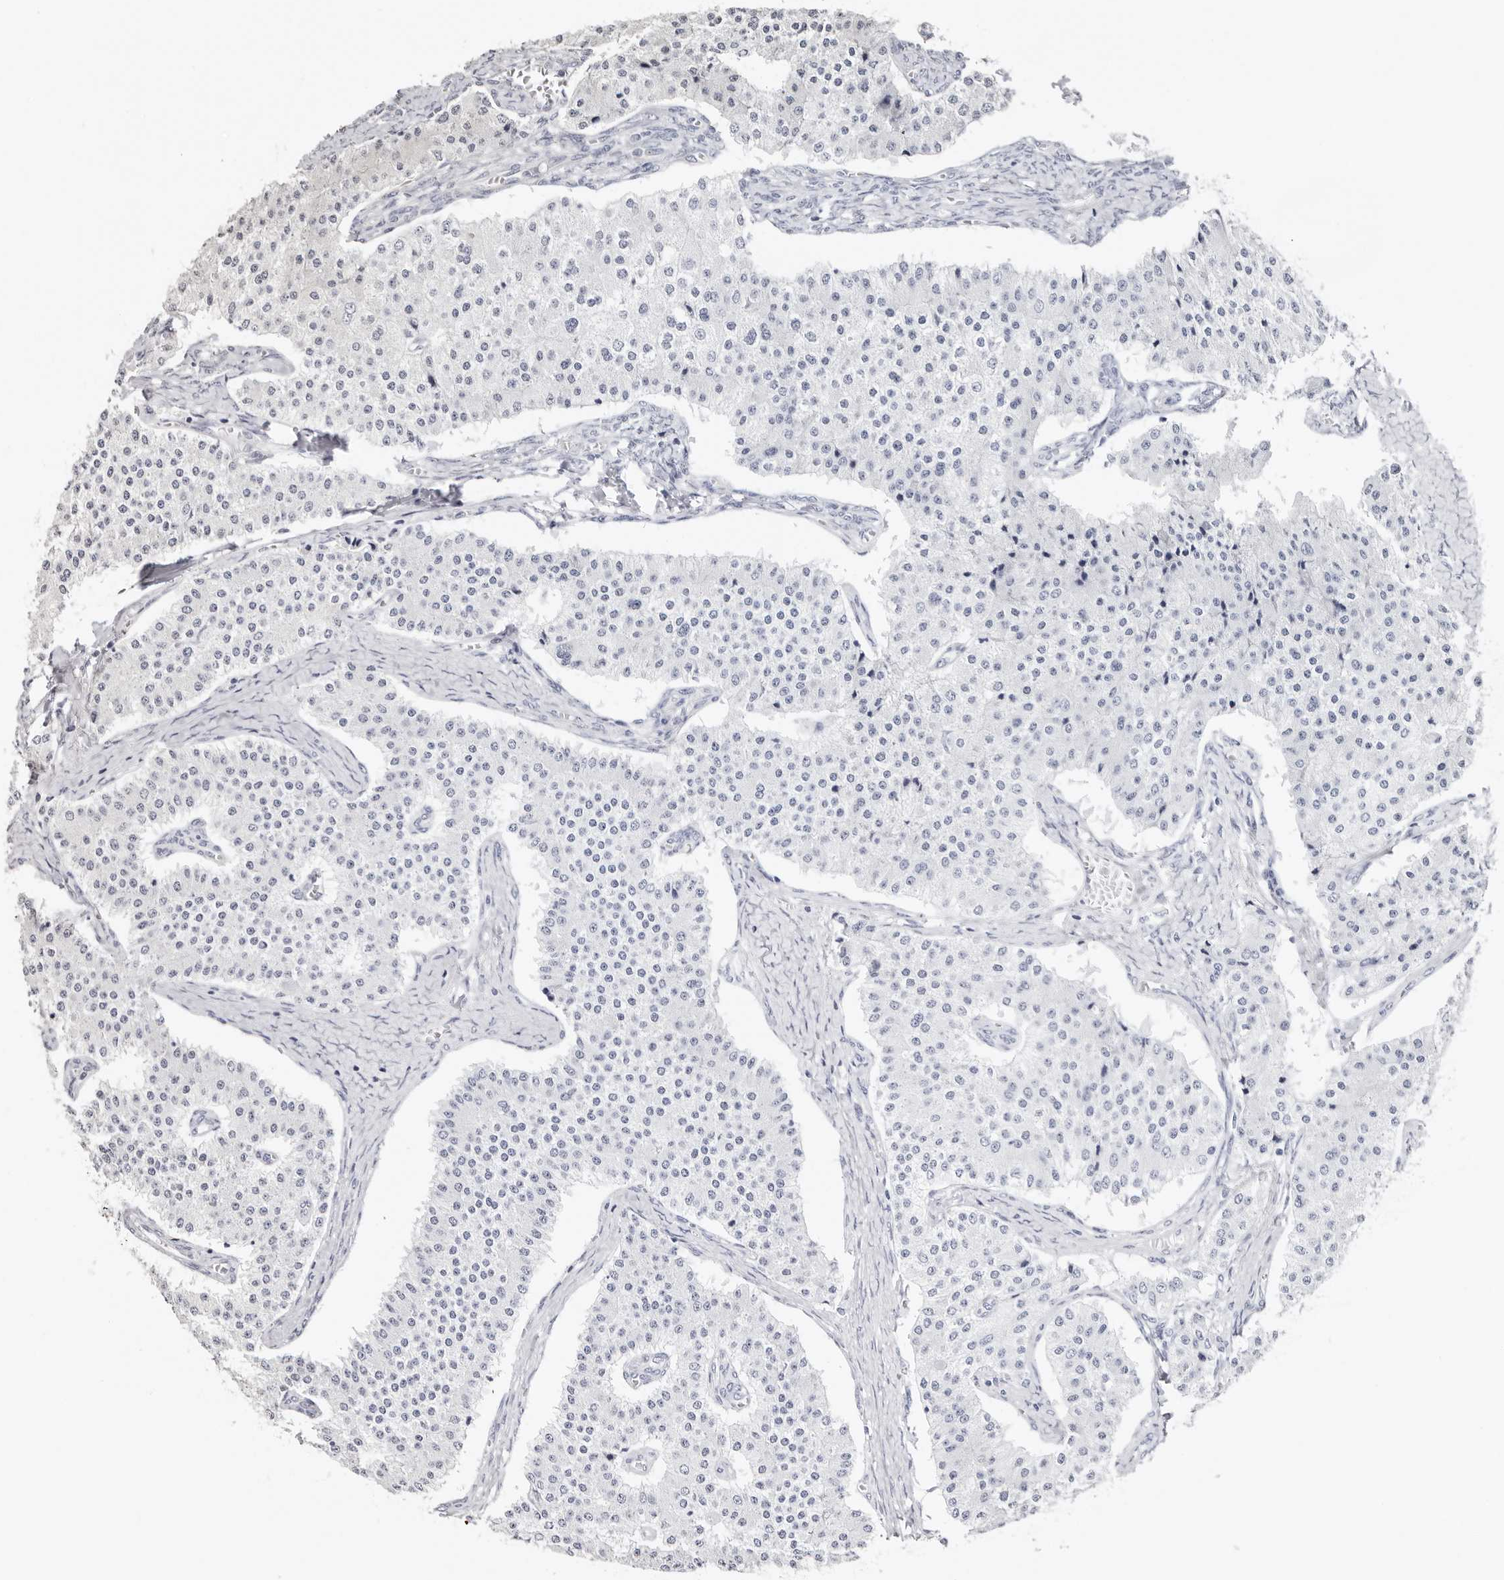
{"staining": {"intensity": "negative", "quantity": "none", "location": "none"}, "tissue": "carcinoid", "cell_type": "Tumor cells", "image_type": "cancer", "snomed": [{"axis": "morphology", "description": "Carcinoid, malignant, NOS"}, {"axis": "topography", "description": "Colon"}], "caption": "DAB (3,3'-diaminobenzidine) immunohistochemical staining of human carcinoid demonstrates no significant positivity in tumor cells.", "gene": "PKDCC", "patient": {"sex": "female", "age": 52}}